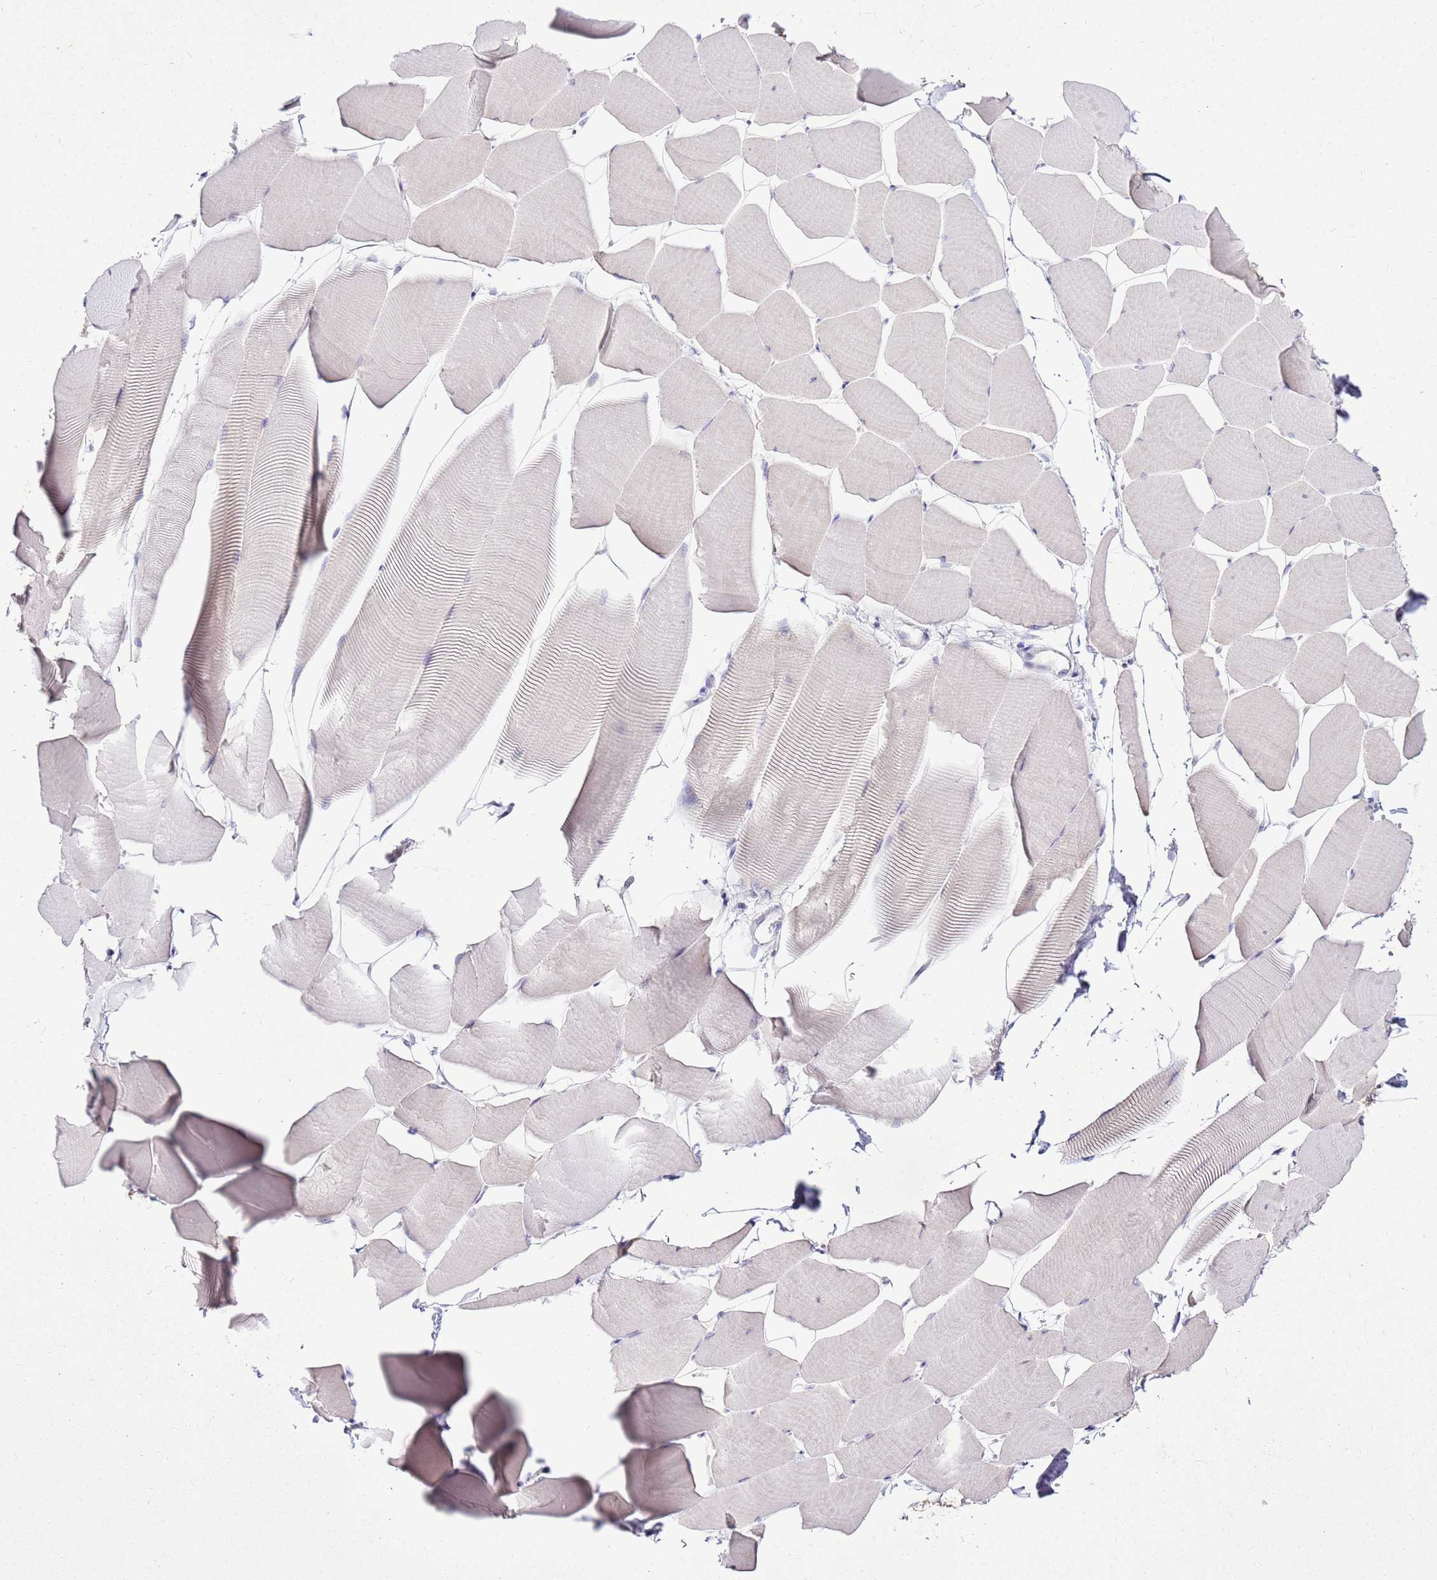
{"staining": {"intensity": "negative", "quantity": "none", "location": "none"}, "tissue": "skeletal muscle", "cell_type": "Myocytes", "image_type": "normal", "snomed": [{"axis": "morphology", "description": "Normal tissue, NOS"}, {"axis": "topography", "description": "Skeletal muscle"}], "caption": "IHC micrograph of normal skeletal muscle stained for a protein (brown), which demonstrates no expression in myocytes.", "gene": "SLC38A5", "patient": {"sex": "male", "age": 25}}